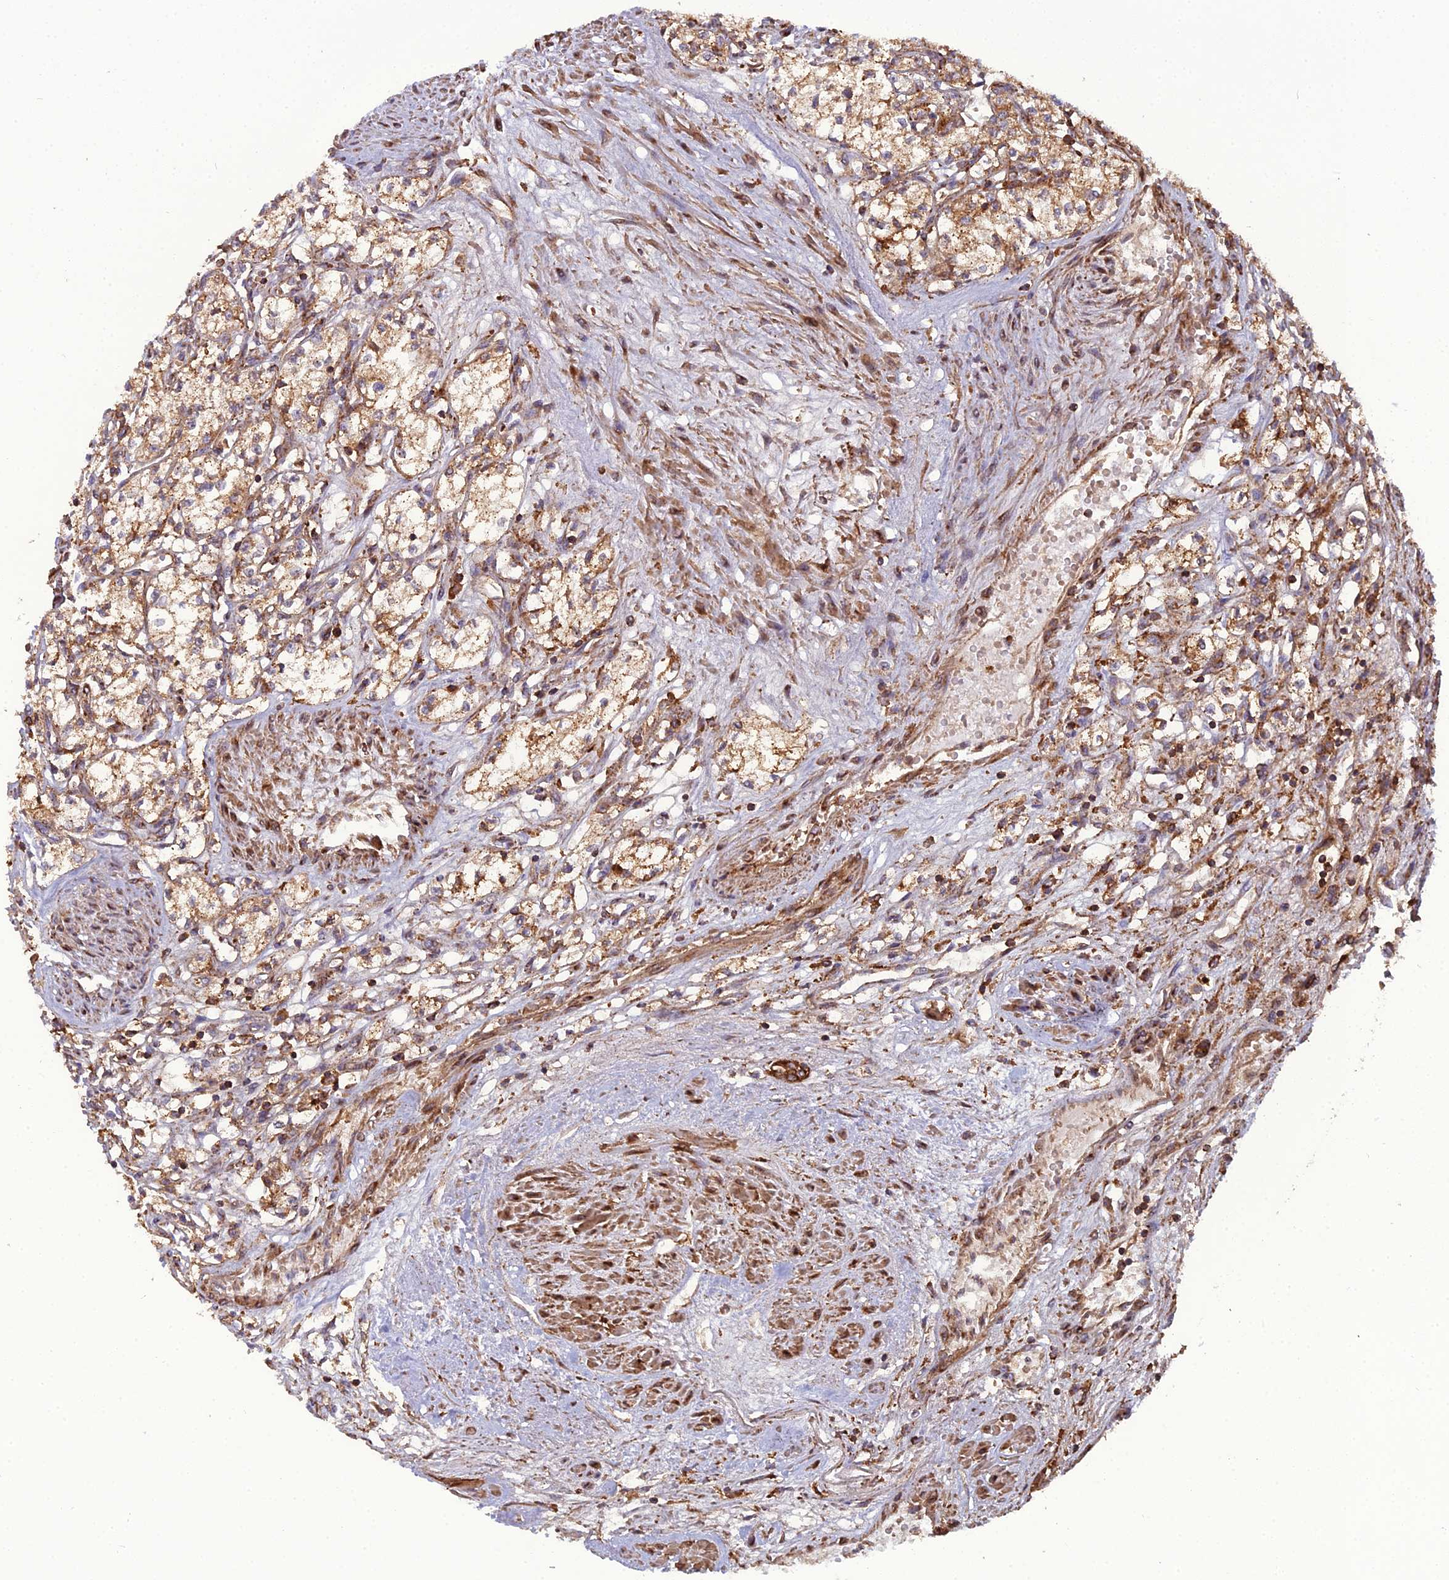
{"staining": {"intensity": "moderate", "quantity": ">75%", "location": "cytoplasmic/membranous"}, "tissue": "renal cancer", "cell_type": "Tumor cells", "image_type": "cancer", "snomed": [{"axis": "morphology", "description": "Adenocarcinoma, NOS"}, {"axis": "topography", "description": "Kidney"}], "caption": "IHC micrograph of human renal cancer (adenocarcinoma) stained for a protein (brown), which exhibits medium levels of moderate cytoplasmic/membranous positivity in about >75% of tumor cells.", "gene": "LNPEP", "patient": {"sex": "male", "age": 59}}